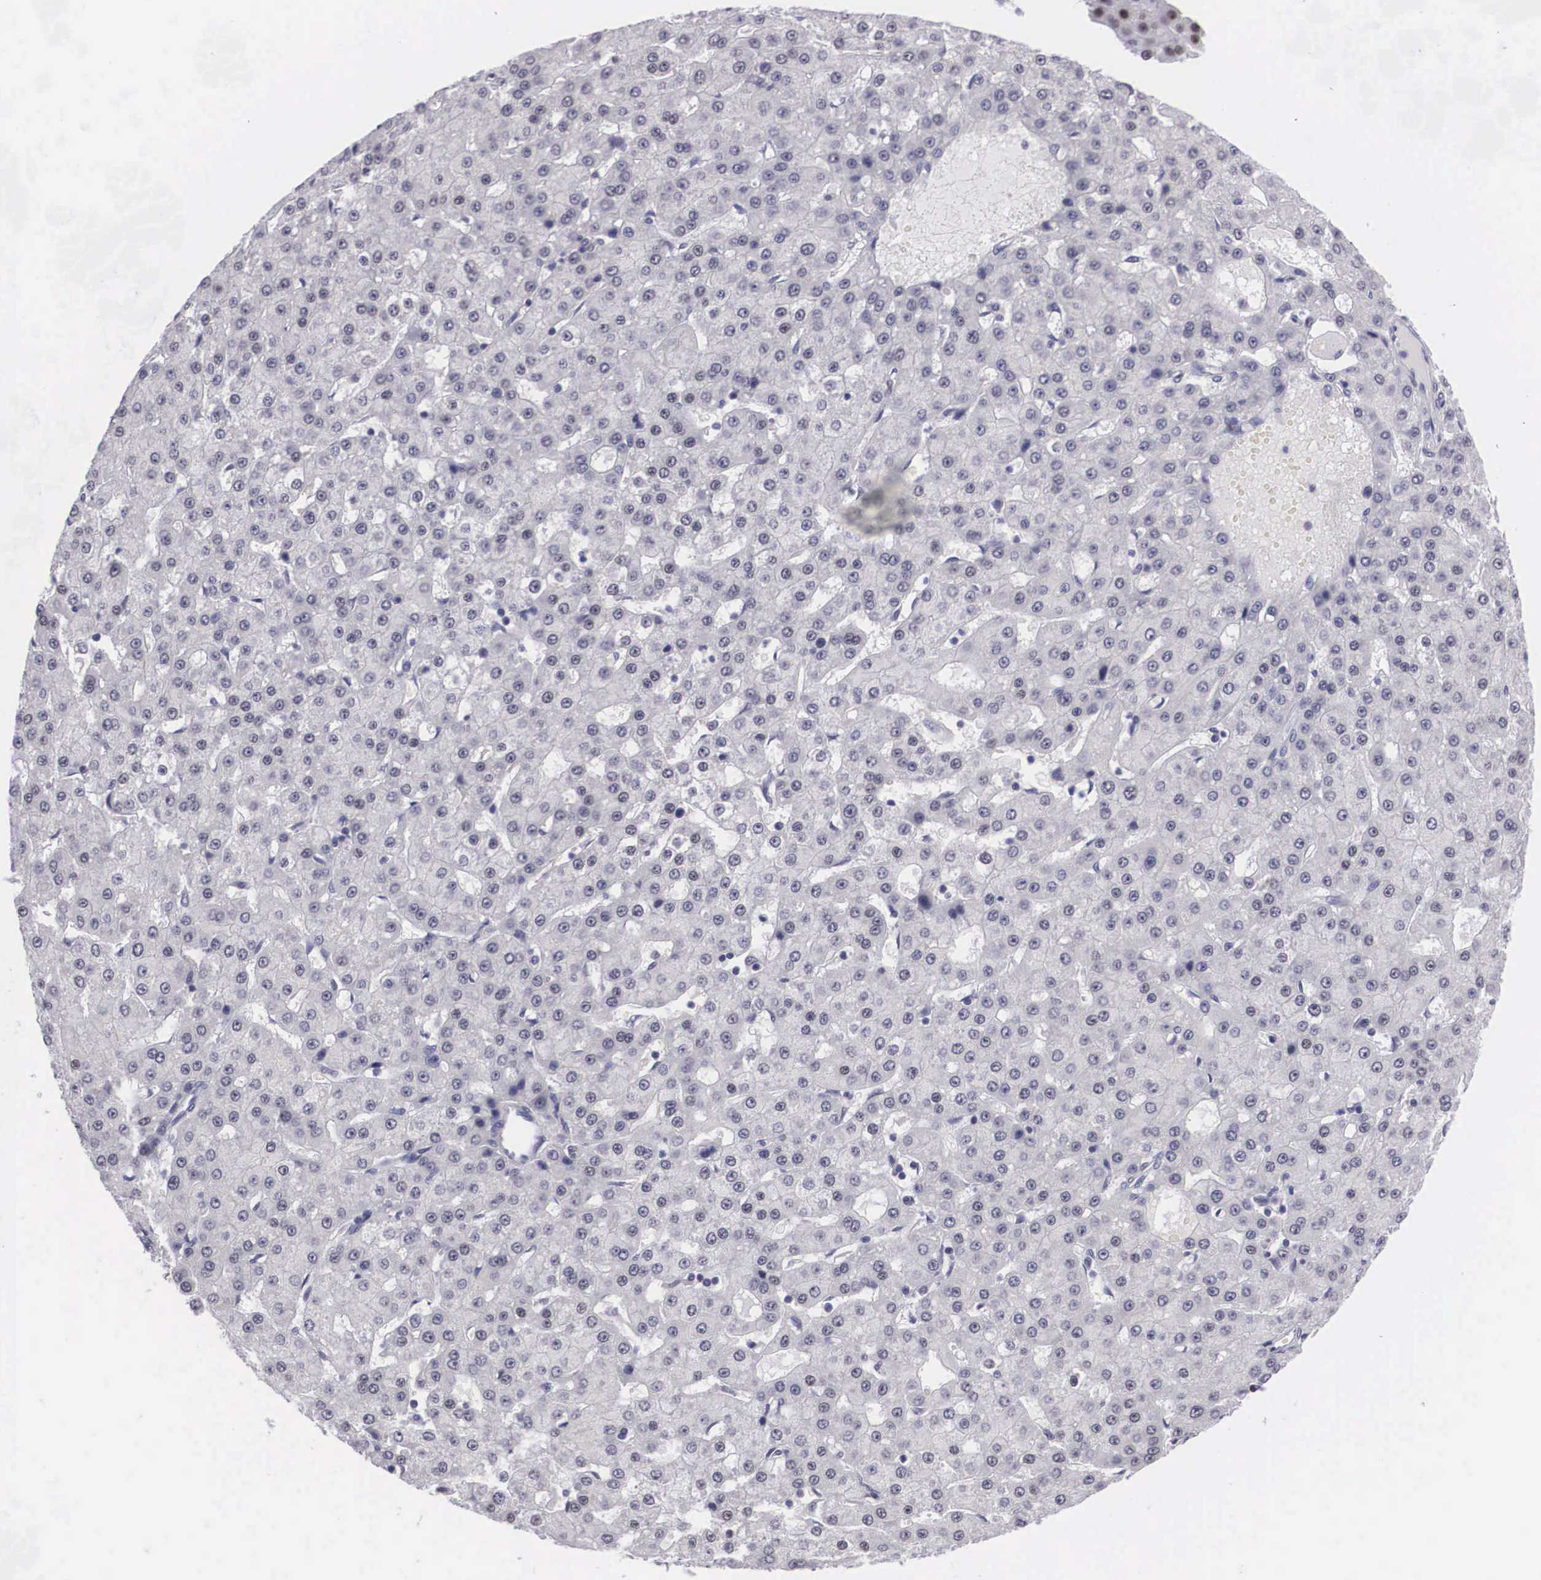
{"staining": {"intensity": "negative", "quantity": "none", "location": "none"}, "tissue": "liver cancer", "cell_type": "Tumor cells", "image_type": "cancer", "snomed": [{"axis": "morphology", "description": "Carcinoma, Hepatocellular, NOS"}, {"axis": "topography", "description": "Liver"}], "caption": "IHC micrograph of neoplastic tissue: human liver hepatocellular carcinoma stained with DAB (3,3'-diaminobenzidine) exhibits no significant protein expression in tumor cells. The staining was performed using DAB (3,3'-diaminobenzidine) to visualize the protein expression in brown, while the nuclei were stained in blue with hematoxylin (Magnification: 20x).", "gene": "ZNF275", "patient": {"sex": "male", "age": 47}}